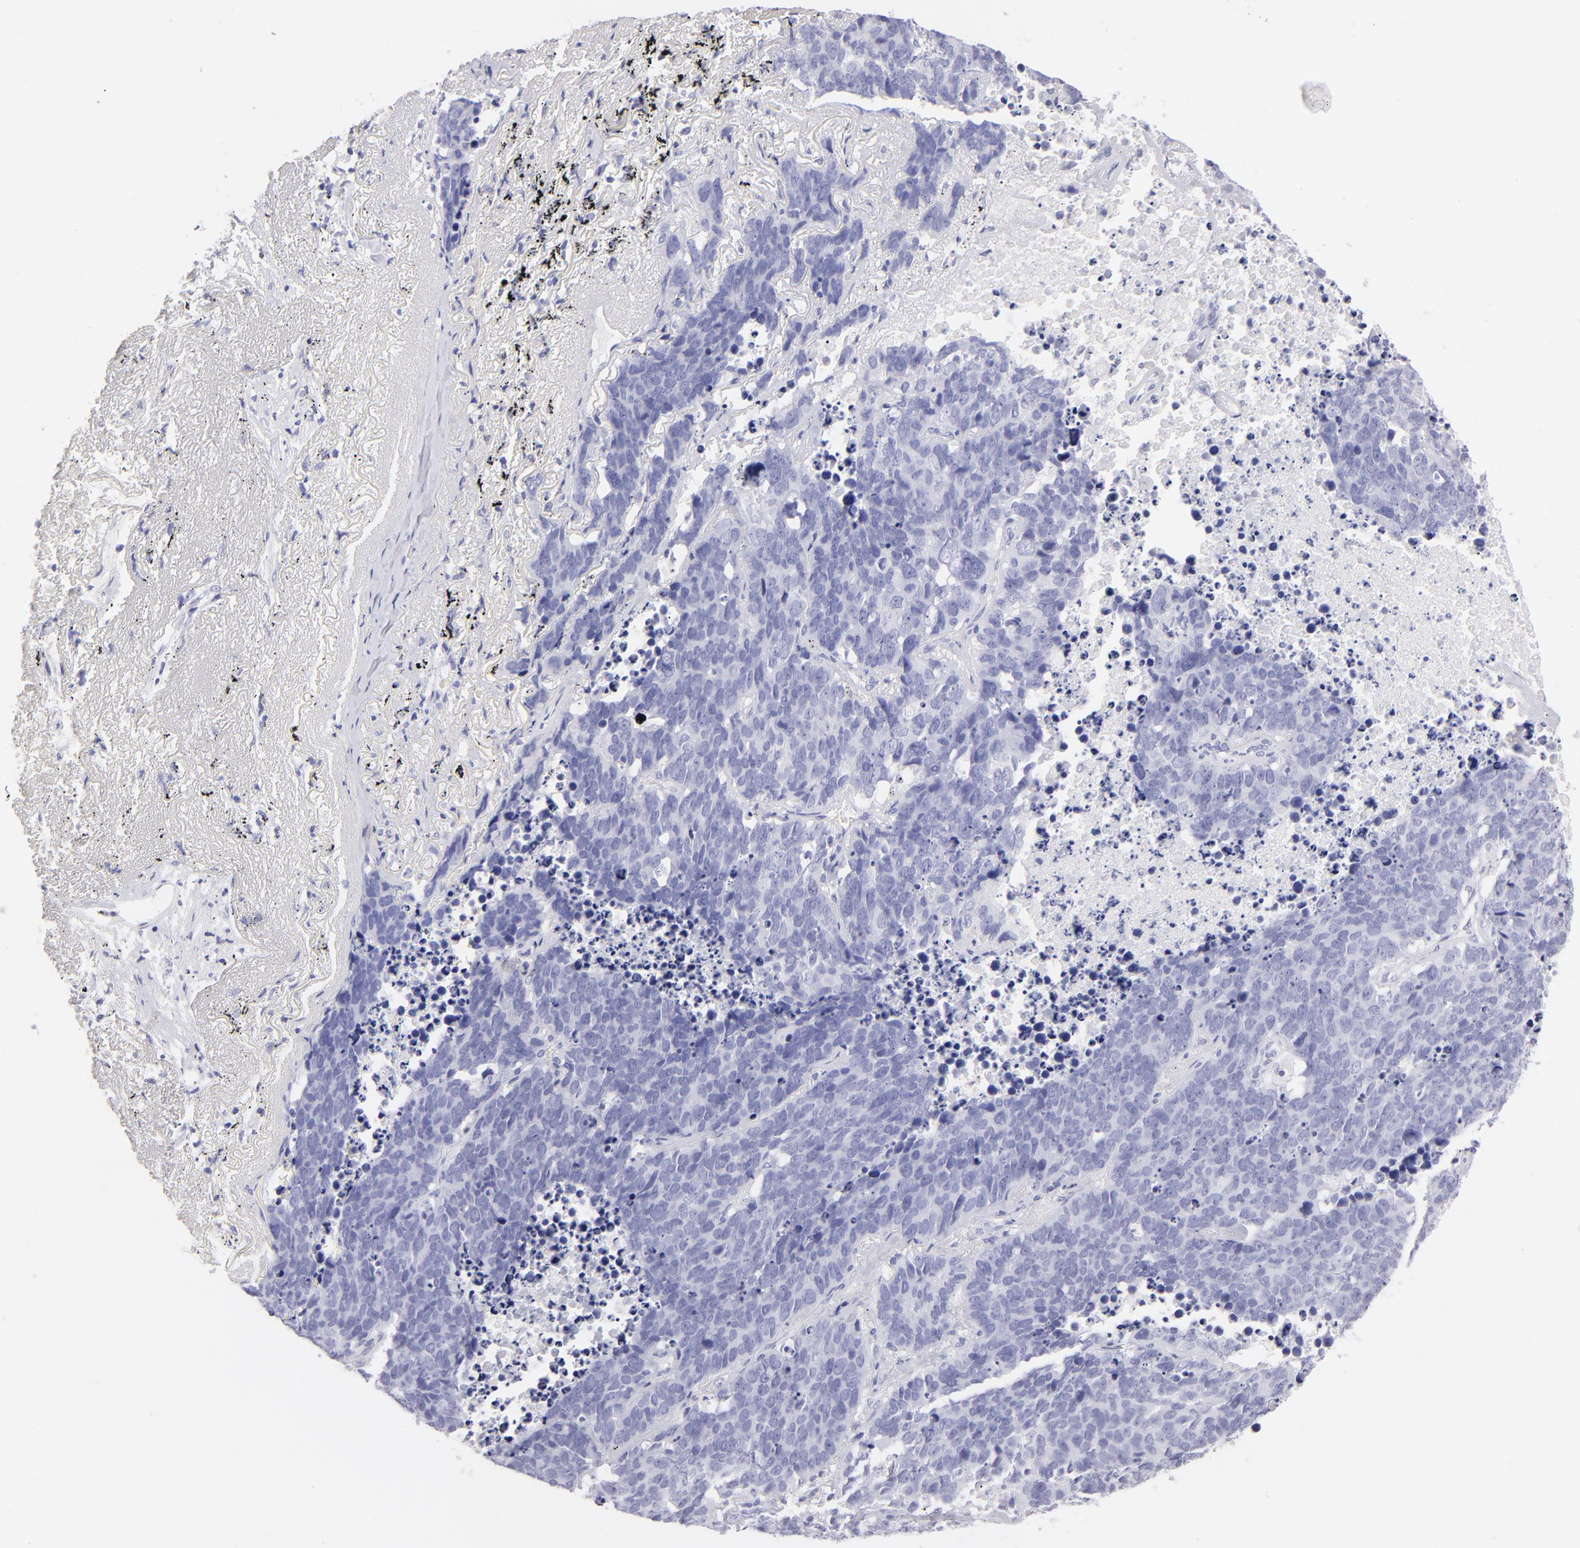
{"staining": {"intensity": "negative", "quantity": "none", "location": "none"}, "tissue": "lung cancer", "cell_type": "Tumor cells", "image_type": "cancer", "snomed": [{"axis": "morphology", "description": "Carcinoid, malignant, NOS"}, {"axis": "topography", "description": "Lung"}], "caption": "There is no significant positivity in tumor cells of lung cancer.", "gene": "PRPH", "patient": {"sex": "male", "age": 60}}